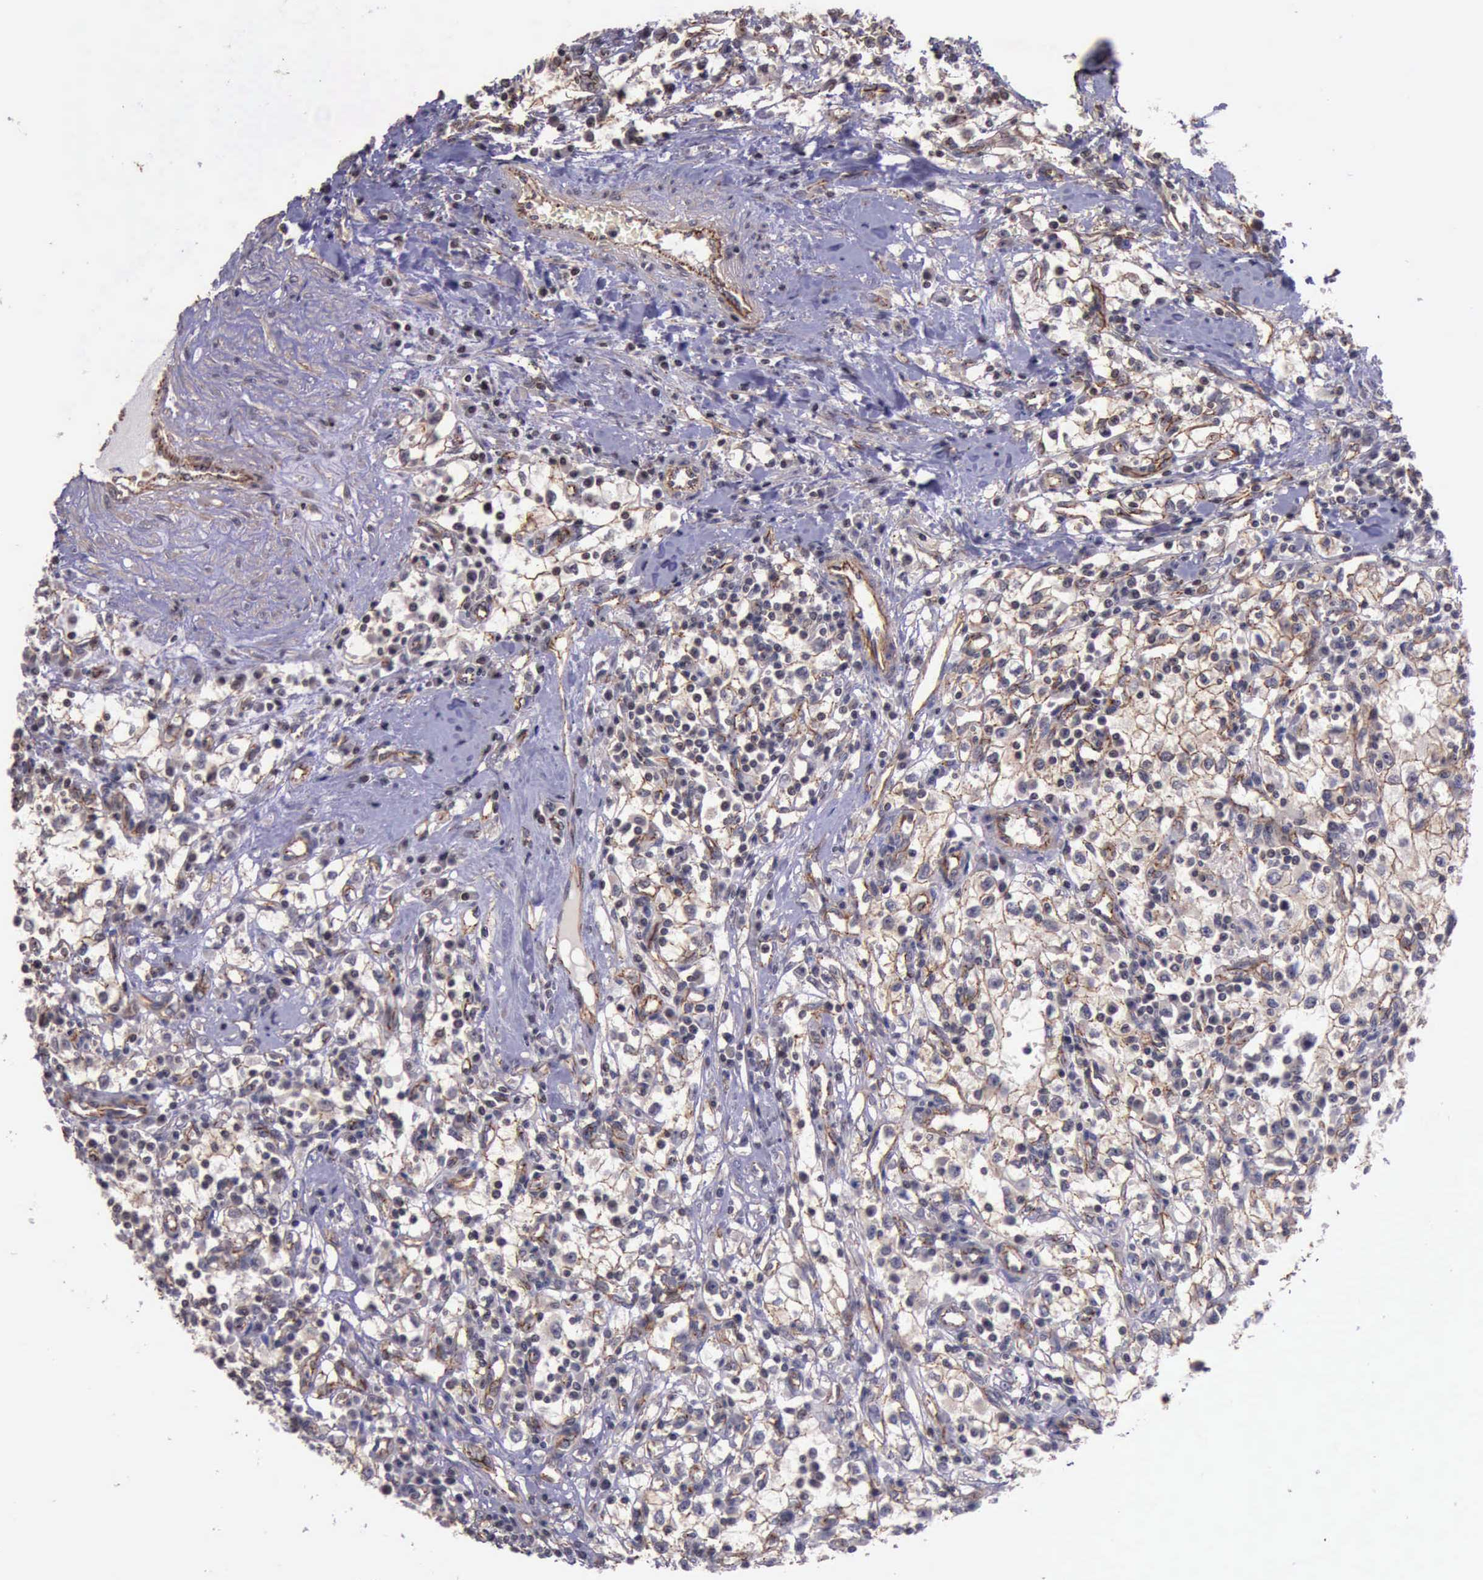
{"staining": {"intensity": "weak", "quantity": "25%-75%", "location": "cytoplasmic/membranous"}, "tissue": "renal cancer", "cell_type": "Tumor cells", "image_type": "cancer", "snomed": [{"axis": "morphology", "description": "Adenocarcinoma, NOS"}, {"axis": "topography", "description": "Kidney"}], "caption": "Renal cancer (adenocarcinoma) stained for a protein (brown) shows weak cytoplasmic/membranous positive staining in about 25%-75% of tumor cells.", "gene": "CTNNB1", "patient": {"sex": "male", "age": 82}}